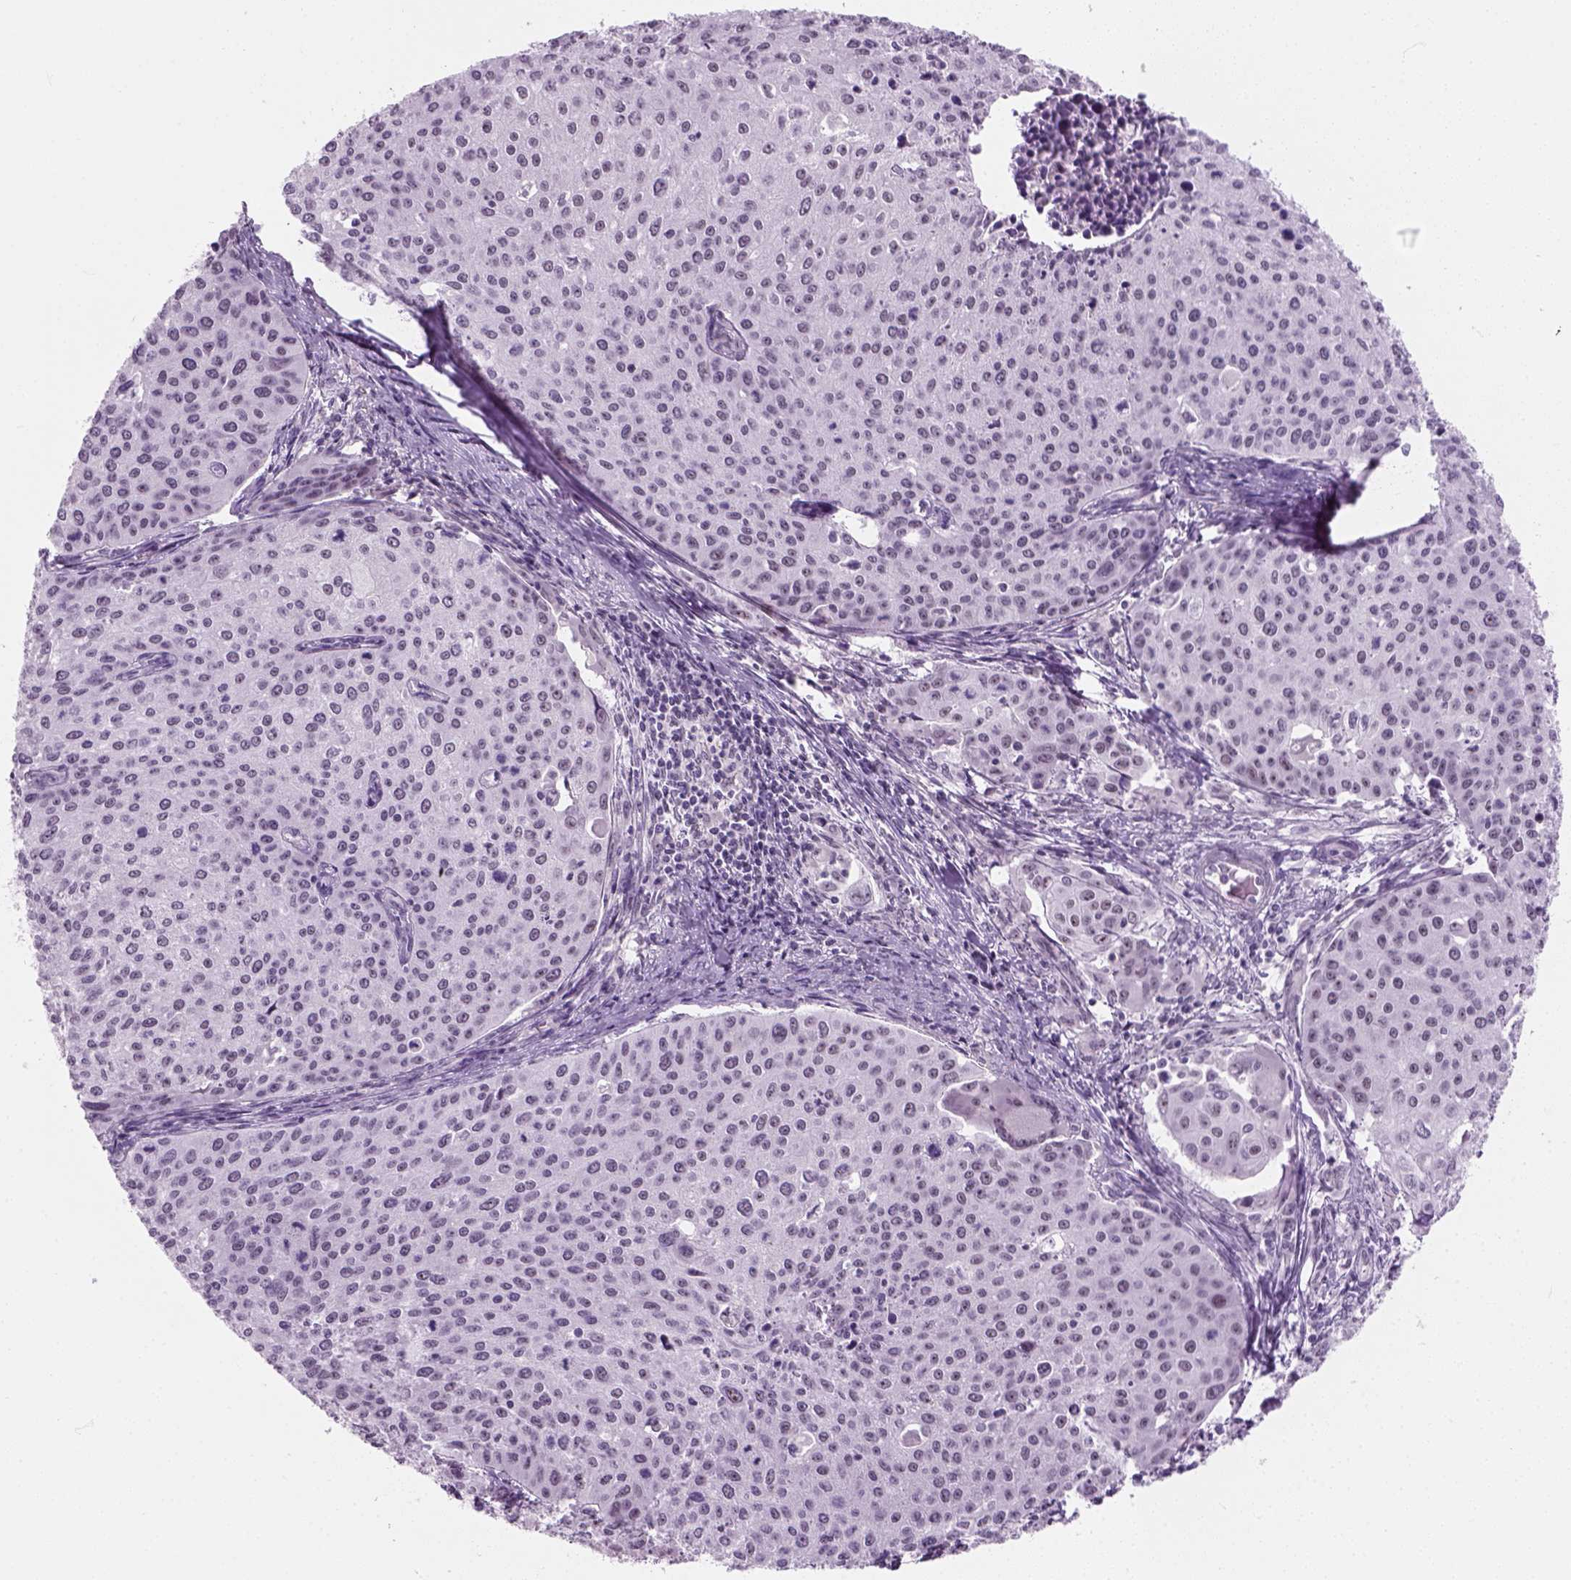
{"staining": {"intensity": "negative", "quantity": "none", "location": "none"}, "tissue": "cervical cancer", "cell_type": "Tumor cells", "image_type": "cancer", "snomed": [{"axis": "morphology", "description": "Squamous cell carcinoma, NOS"}, {"axis": "topography", "description": "Cervix"}], "caption": "A high-resolution photomicrograph shows immunohistochemistry (IHC) staining of cervical squamous cell carcinoma, which reveals no significant expression in tumor cells. The staining is performed using DAB (3,3'-diaminobenzidine) brown chromogen with nuclei counter-stained in using hematoxylin.", "gene": "ZNF865", "patient": {"sex": "female", "age": 38}}